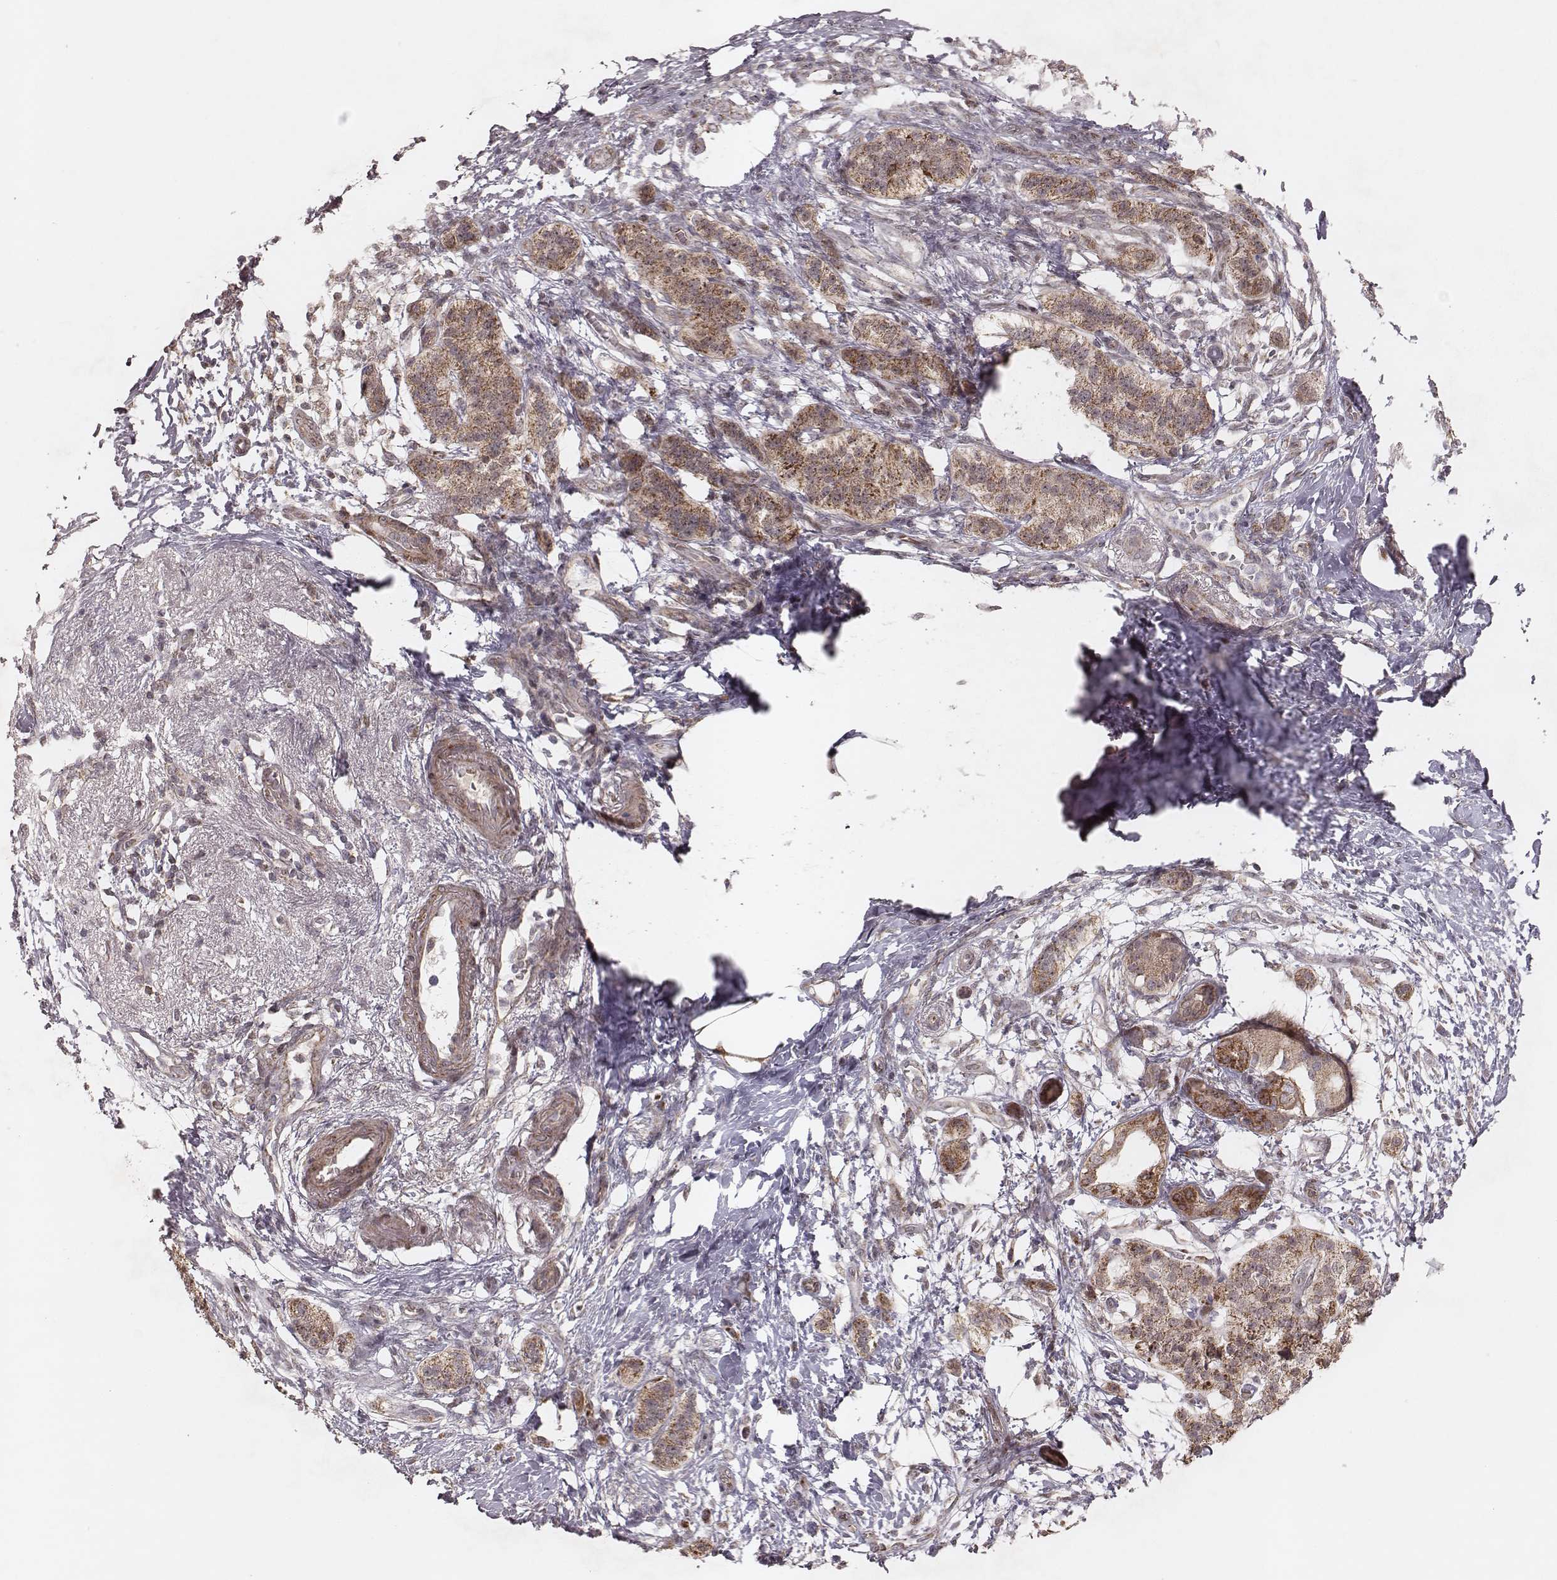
{"staining": {"intensity": "moderate", "quantity": ">75%", "location": "cytoplasmic/membranous"}, "tissue": "pancreatic cancer", "cell_type": "Tumor cells", "image_type": "cancer", "snomed": [{"axis": "morphology", "description": "Adenocarcinoma, NOS"}, {"axis": "topography", "description": "Pancreas"}], "caption": "This is a photomicrograph of immunohistochemistry (IHC) staining of pancreatic adenocarcinoma, which shows moderate staining in the cytoplasmic/membranous of tumor cells.", "gene": "NDUFA7", "patient": {"sex": "female", "age": 72}}